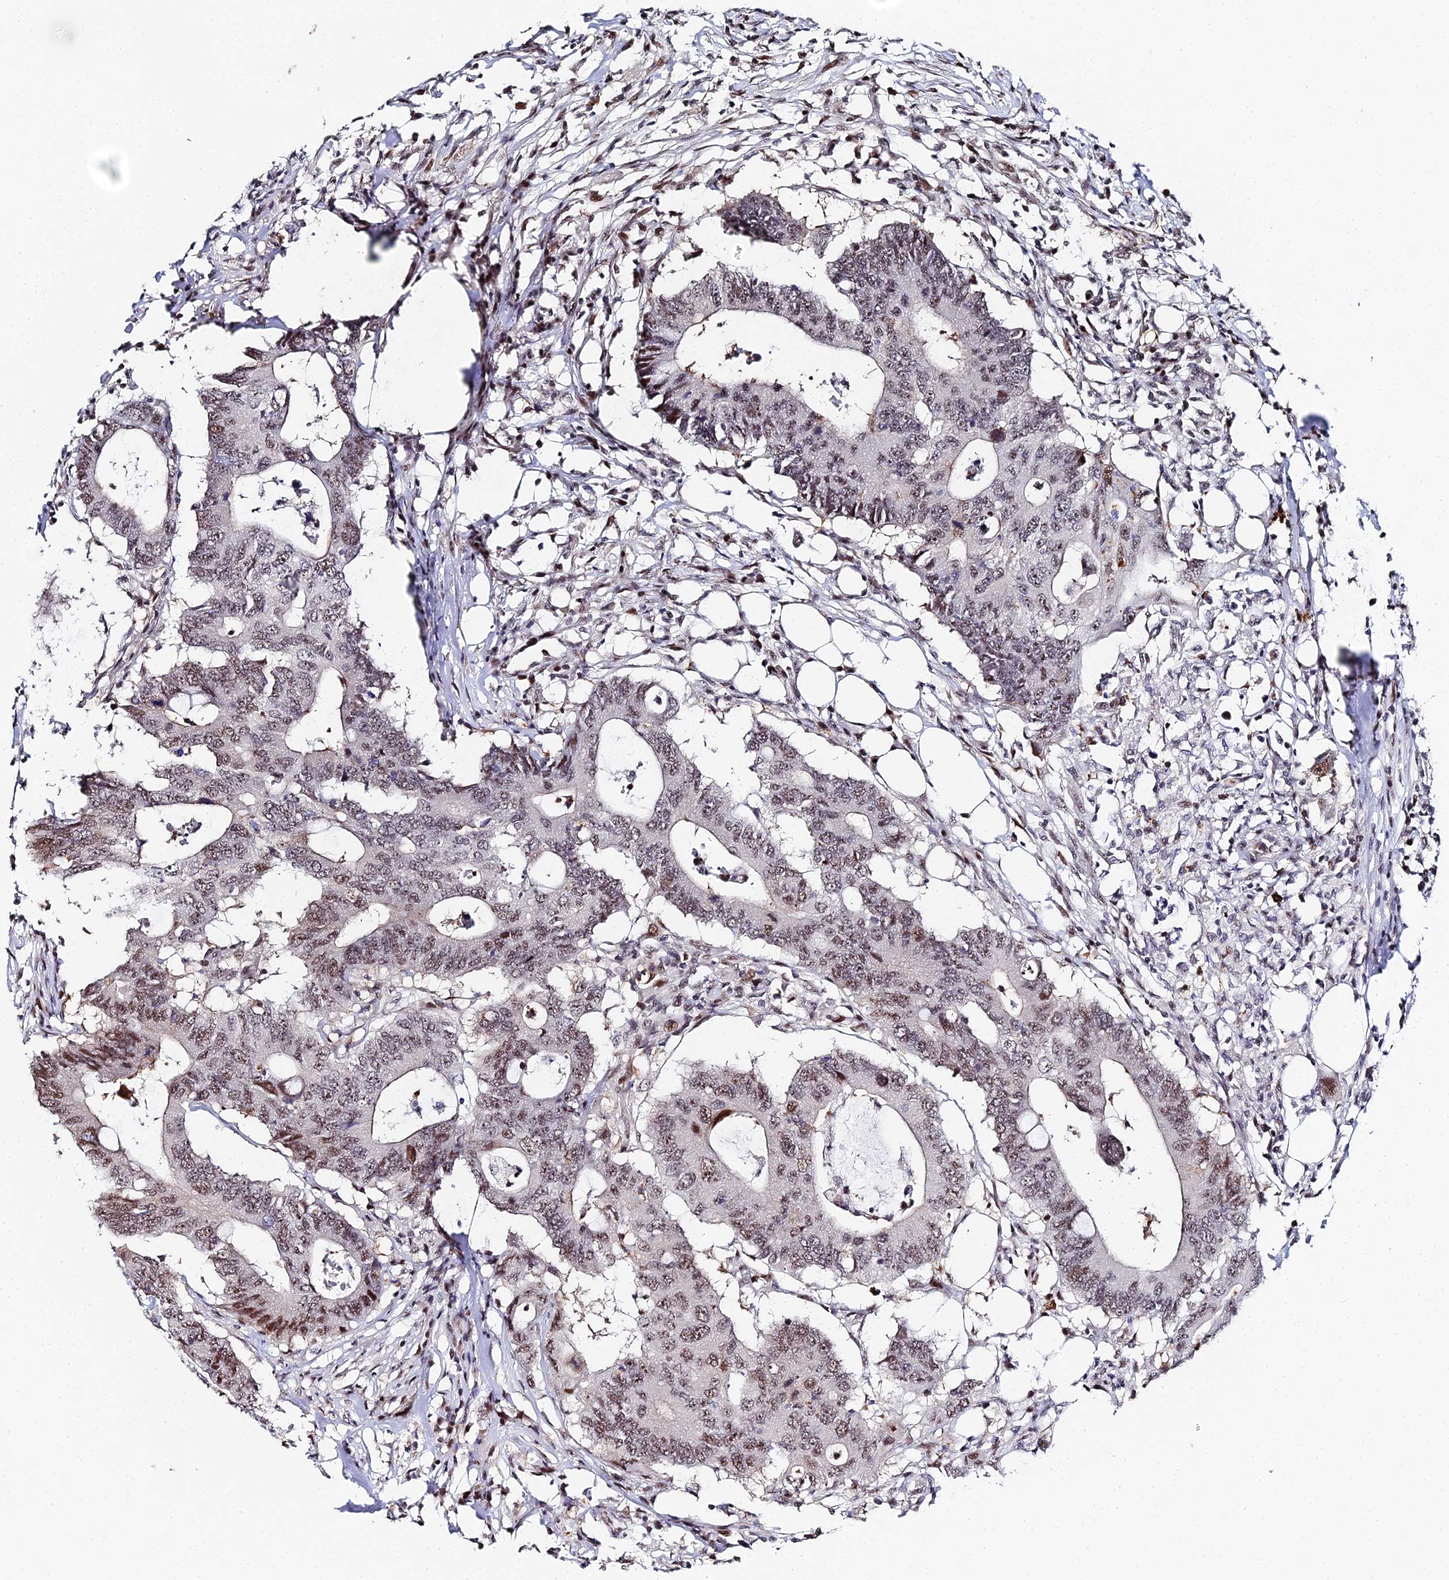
{"staining": {"intensity": "moderate", "quantity": ">75%", "location": "nuclear"}, "tissue": "colorectal cancer", "cell_type": "Tumor cells", "image_type": "cancer", "snomed": [{"axis": "morphology", "description": "Adenocarcinoma, NOS"}, {"axis": "topography", "description": "Colon"}], "caption": "A micrograph showing moderate nuclear expression in approximately >75% of tumor cells in colorectal cancer, as visualized by brown immunohistochemical staining.", "gene": "TIFA", "patient": {"sex": "male", "age": 71}}